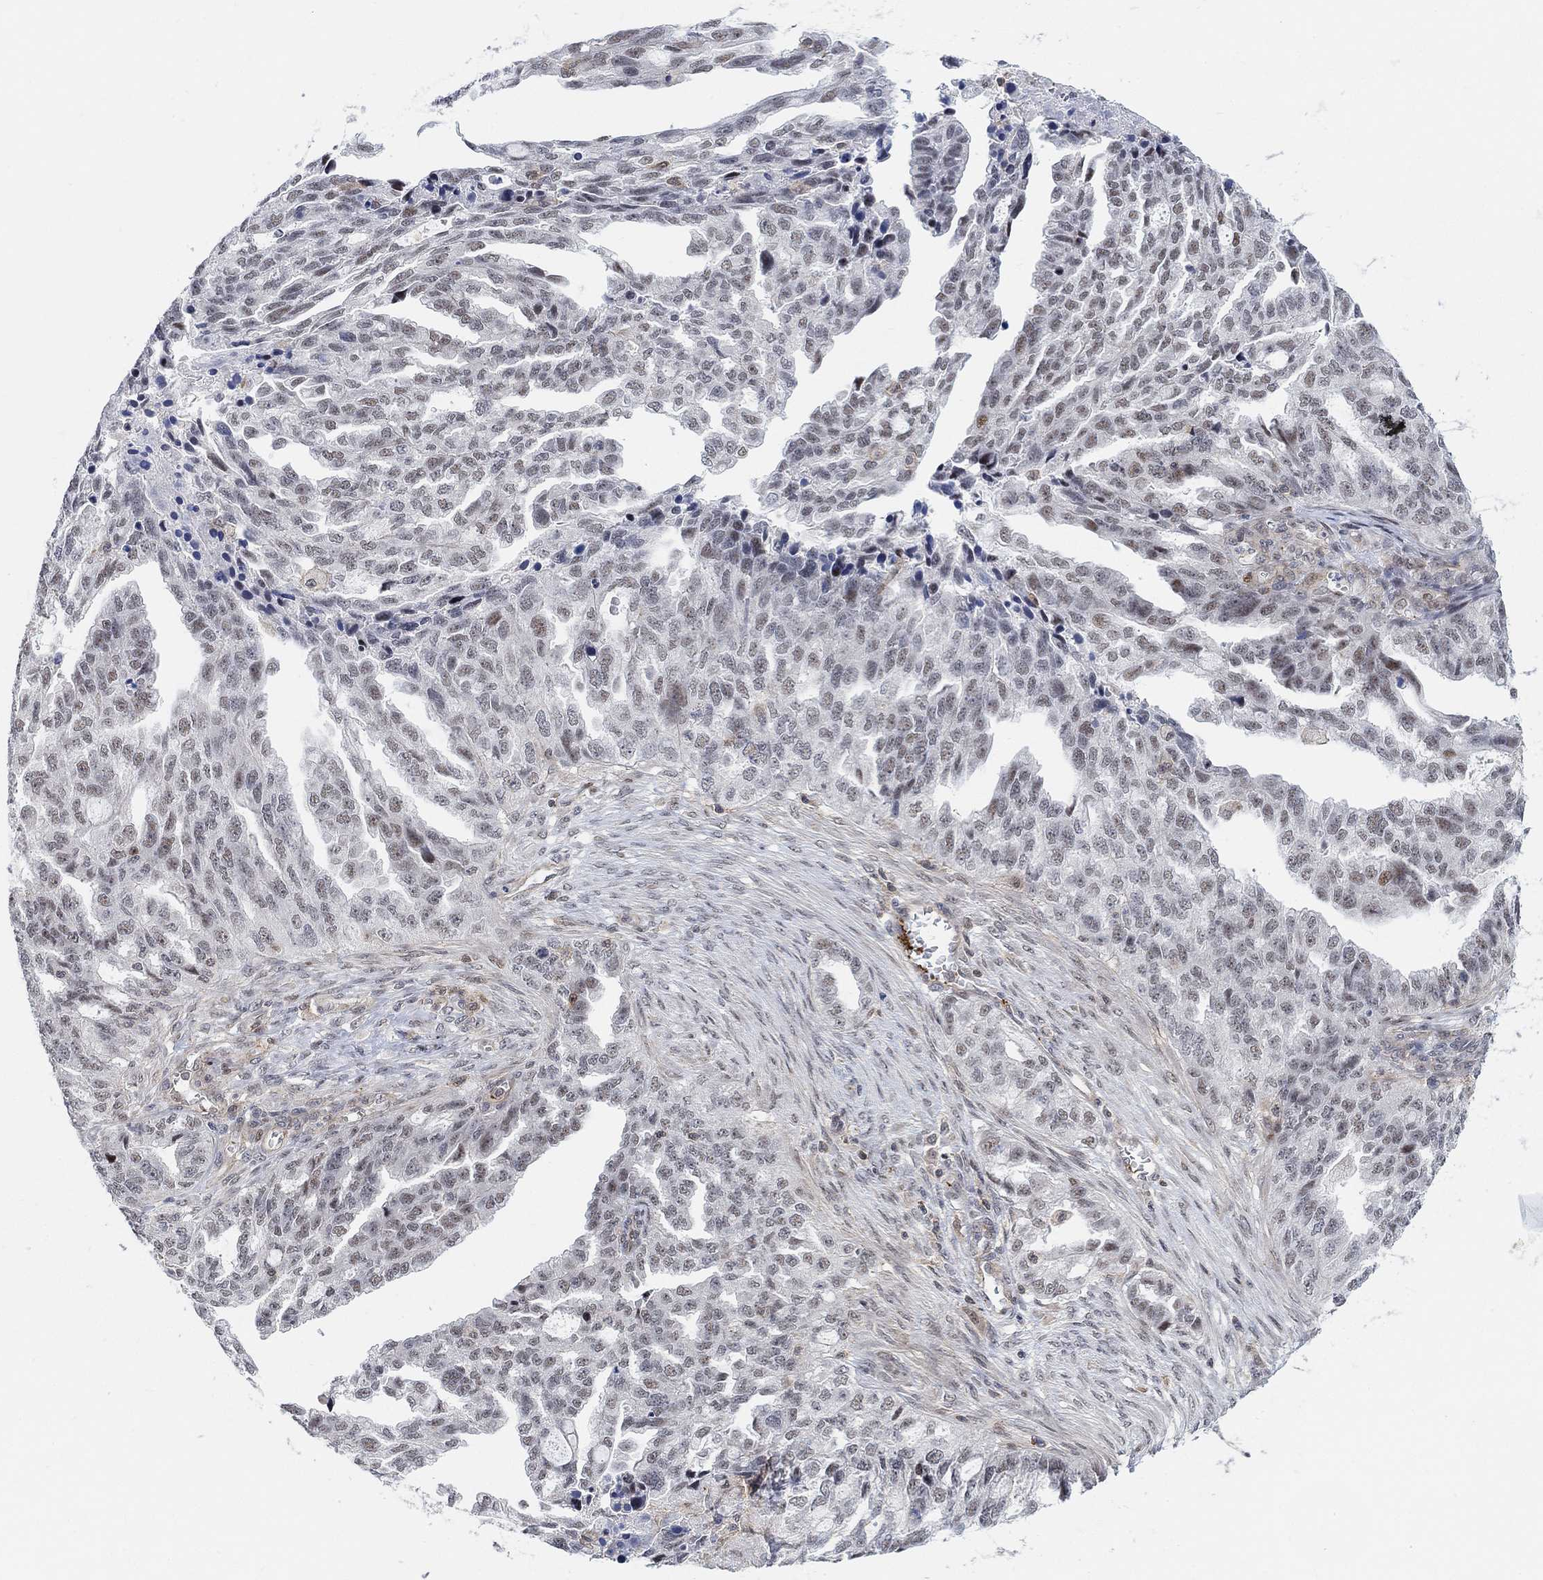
{"staining": {"intensity": "weak", "quantity": "<25%", "location": "nuclear"}, "tissue": "ovarian cancer", "cell_type": "Tumor cells", "image_type": "cancer", "snomed": [{"axis": "morphology", "description": "Cystadenocarcinoma, serous, NOS"}, {"axis": "topography", "description": "Ovary"}], "caption": "Human serous cystadenocarcinoma (ovarian) stained for a protein using IHC displays no positivity in tumor cells.", "gene": "PWWP2B", "patient": {"sex": "female", "age": 51}}